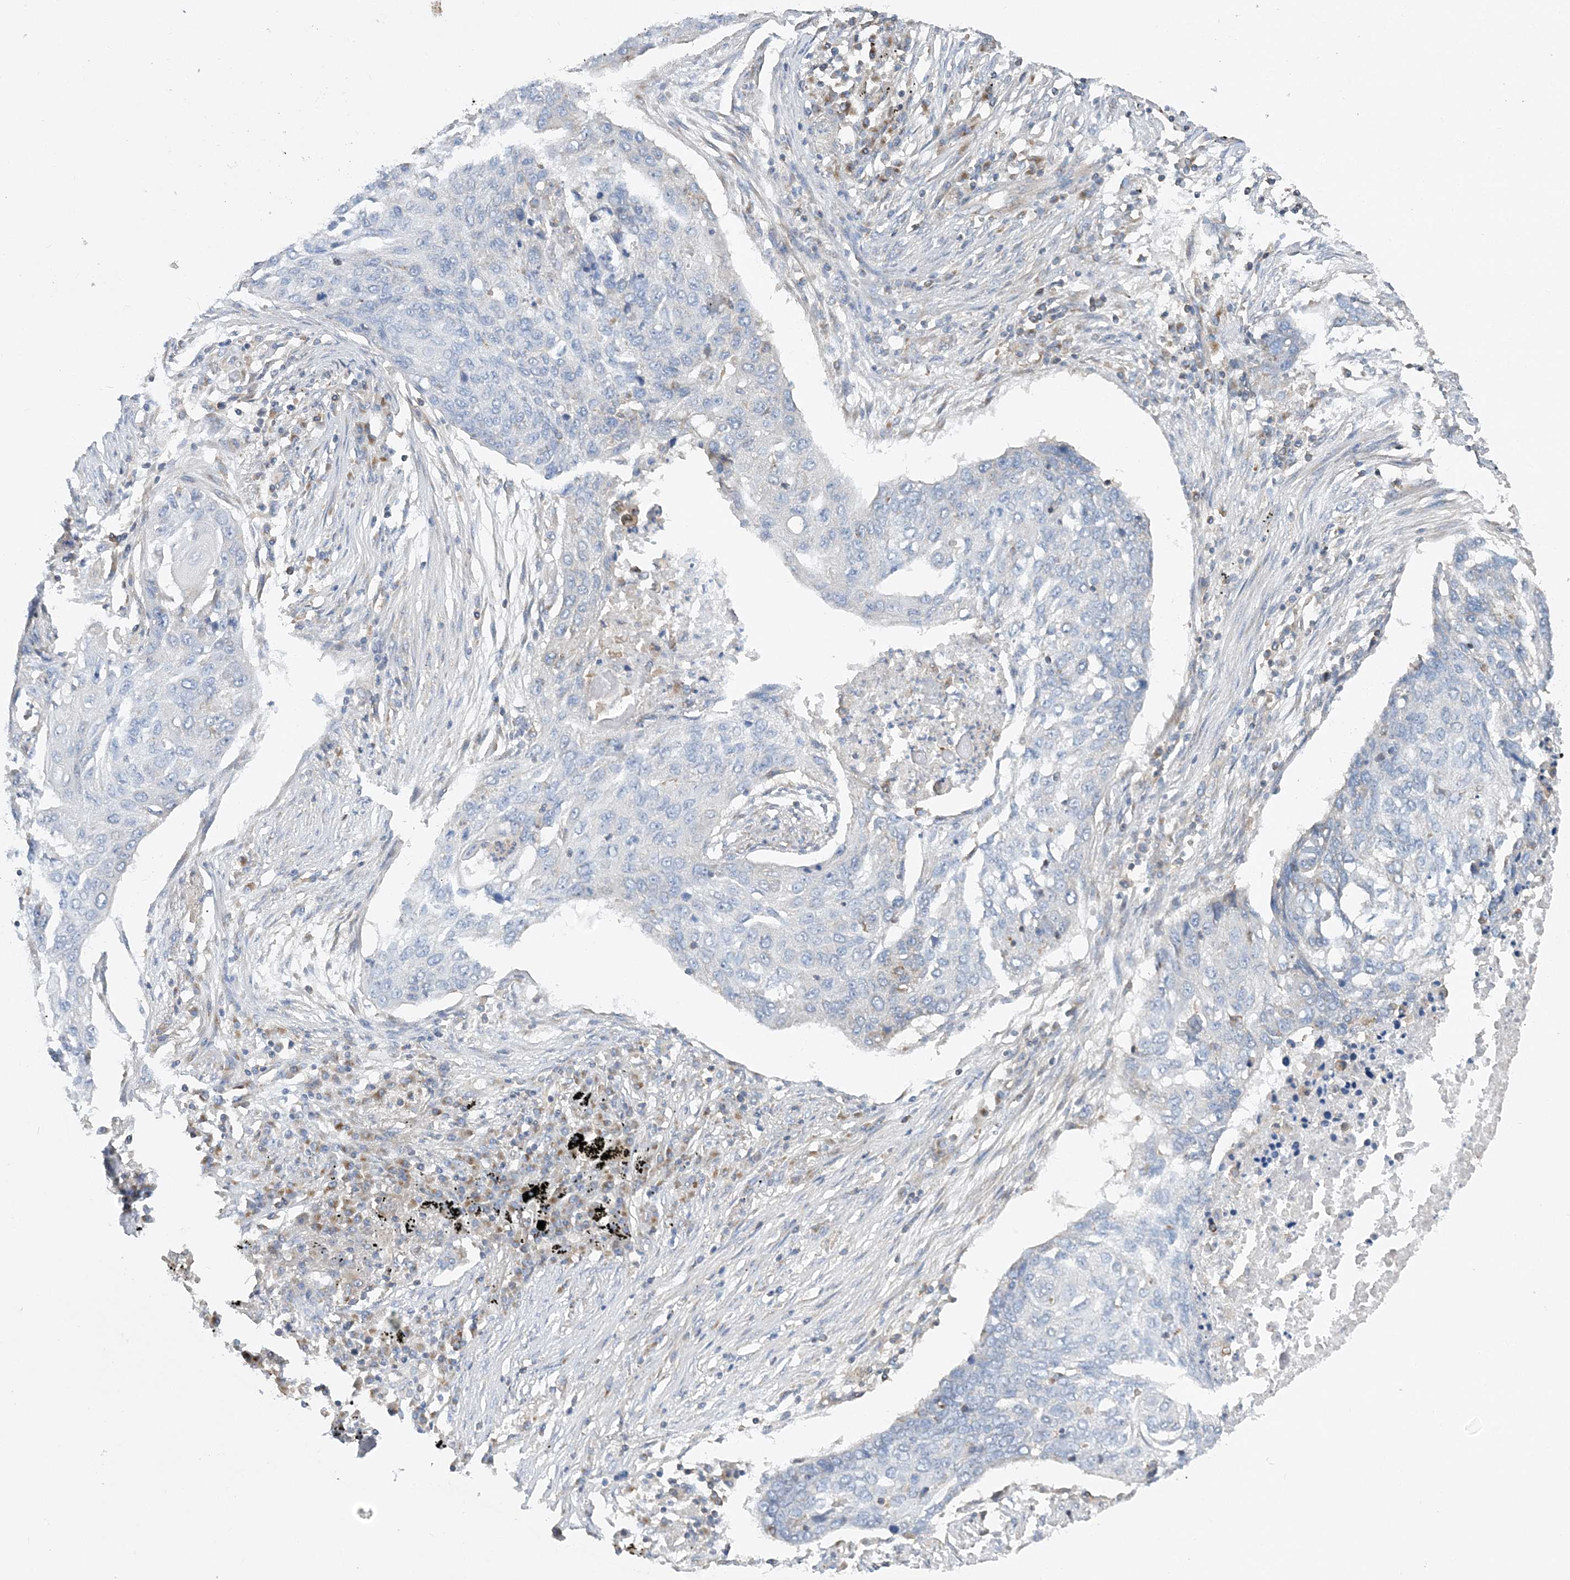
{"staining": {"intensity": "negative", "quantity": "none", "location": "none"}, "tissue": "lung cancer", "cell_type": "Tumor cells", "image_type": "cancer", "snomed": [{"axis": "morphology", "description": "Squamous cell carcinoma, NOS"}, {"axis": "topography", "description": "Lung"}], "caption": "Immunohistochemical staining of human squamous cell carcinoma (lung) demonstrates no significant expression in tumor cells.", "gene": "FAM114A2", "patient": {"sex": "female", "age": 63}}